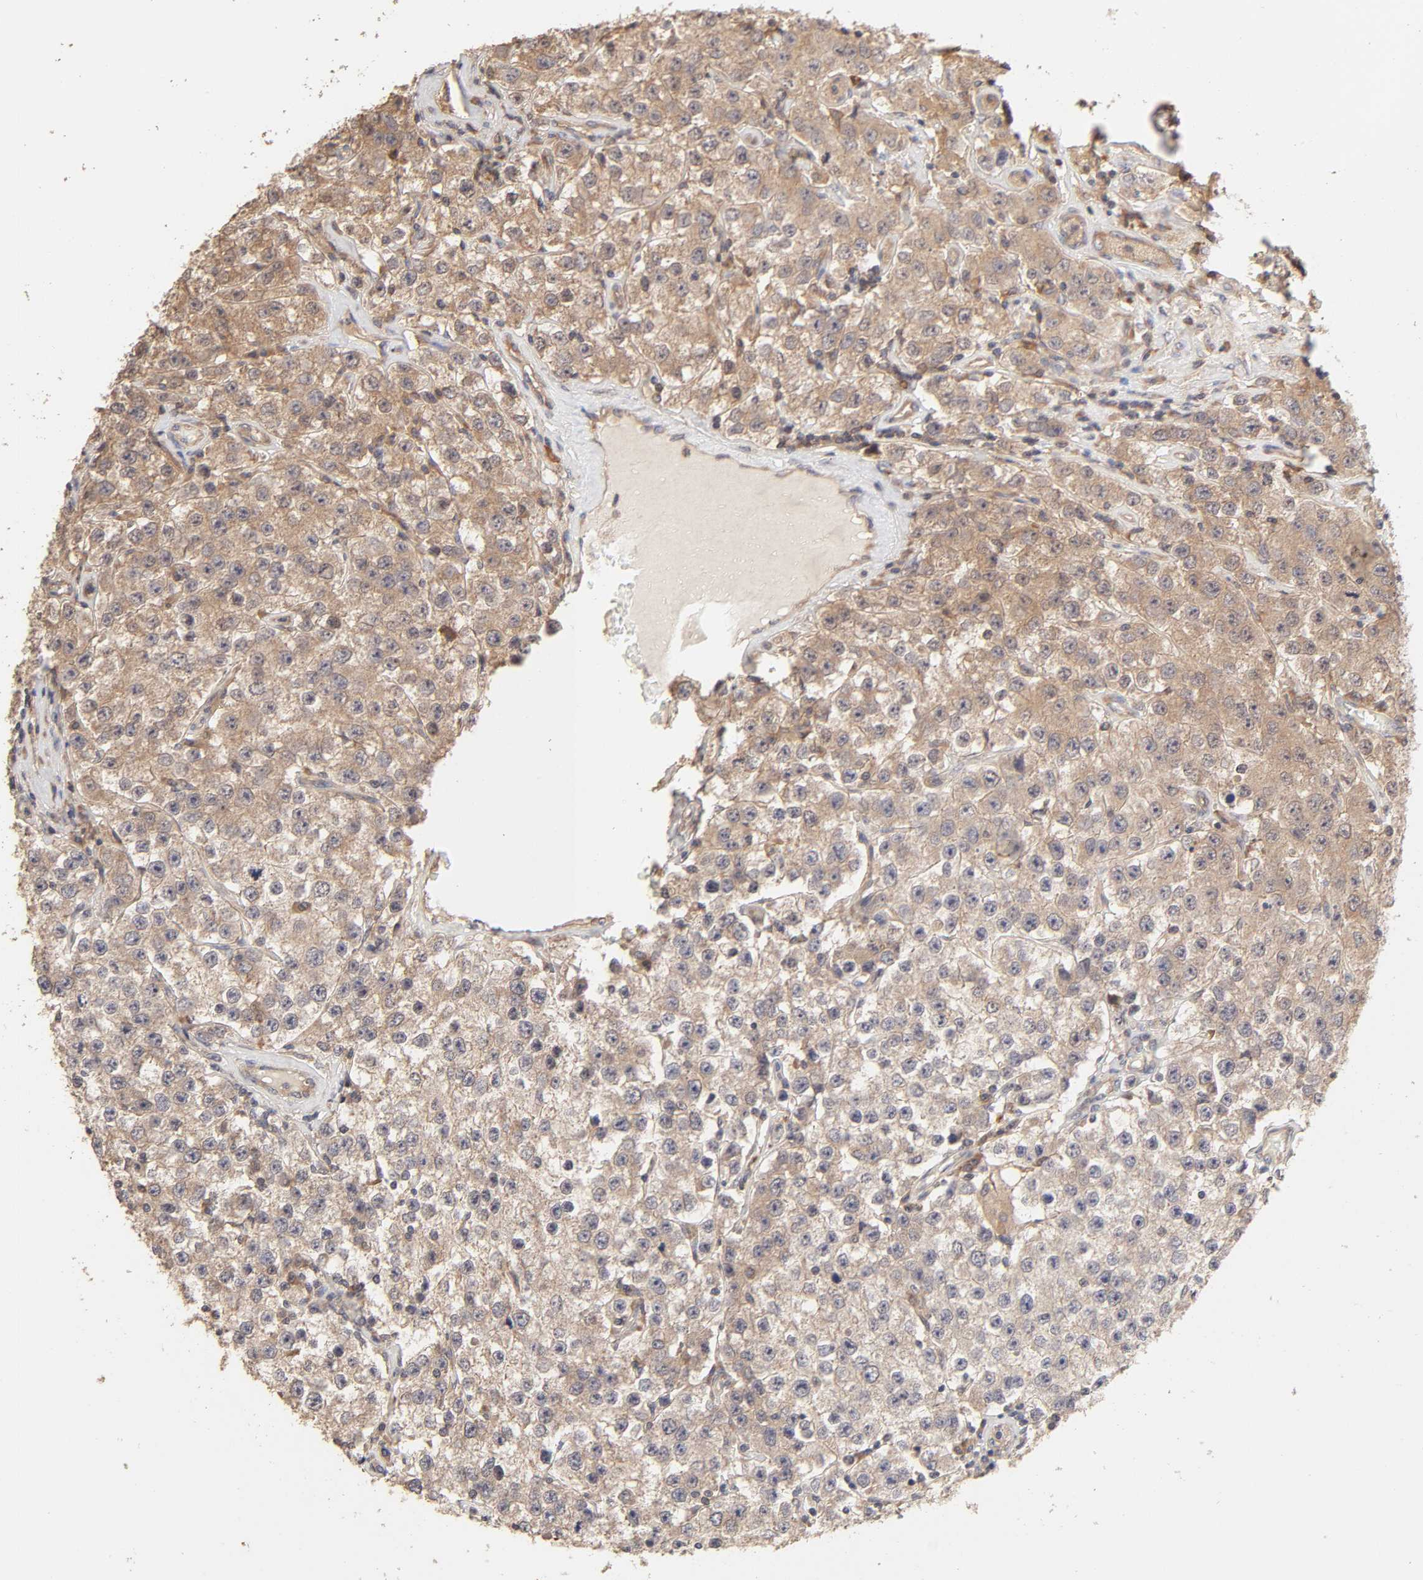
{"staining": {"intensity": "moderate", "quantity": ">75%", "location": "cytoplasmic/membranous"}, "tissue": "testis cancer", "cell_type": "Tumor cells", "image_type": "cancer", "snomed": [{"axis": "morphology", "description": "Seminoma, NOS"}, {"axis": "topography", "description": "Testis"}], "caption": "Seminoma (testis) stained for a protein (brown) demonstrates moderate cytoplasmic/membranous positive expression in about >75% of tumor cells.", "gene": "AP1G2", "patient": {"sex": "male", "age": 52}}